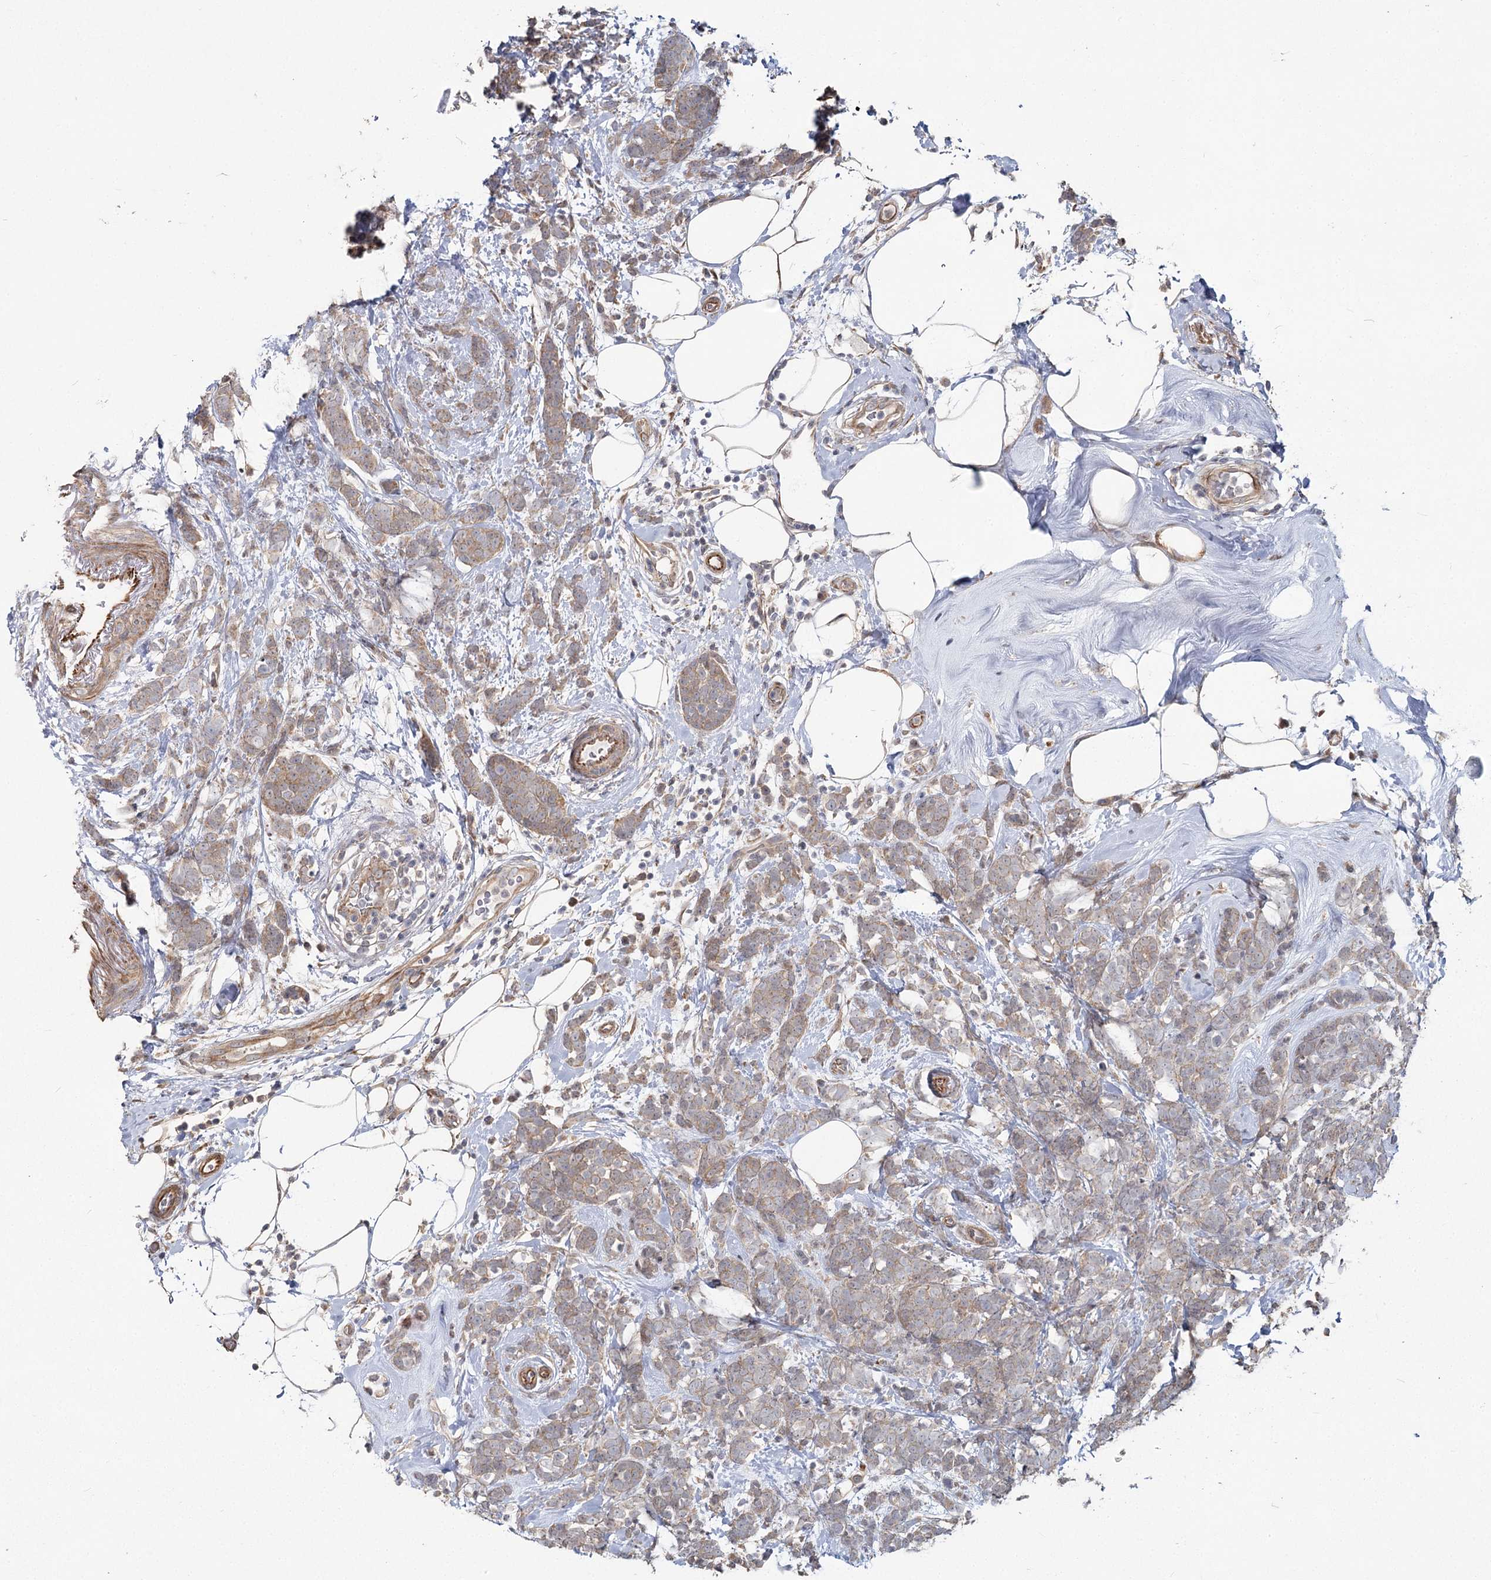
{"staining": {"intensity": "weak", "quantity": ">75%", "location": "cytoplasmic/membranous"}, "tissue": "breast cancer", "cell_type": "Tumor cells", "image_type": "cancer", "snomed": [{"axis": "morphology", "description": "Lobular carcinoma"}, {"axis": "topography", "description": "Breast"}], "caption": "This is a histology image of IHC staining of breast cancer, which shows weak staining in the cytoplasmic/membranous of tumor cells.", "gene": "TBC1D9B", "patient": {"sex": "female", "age": 58}}